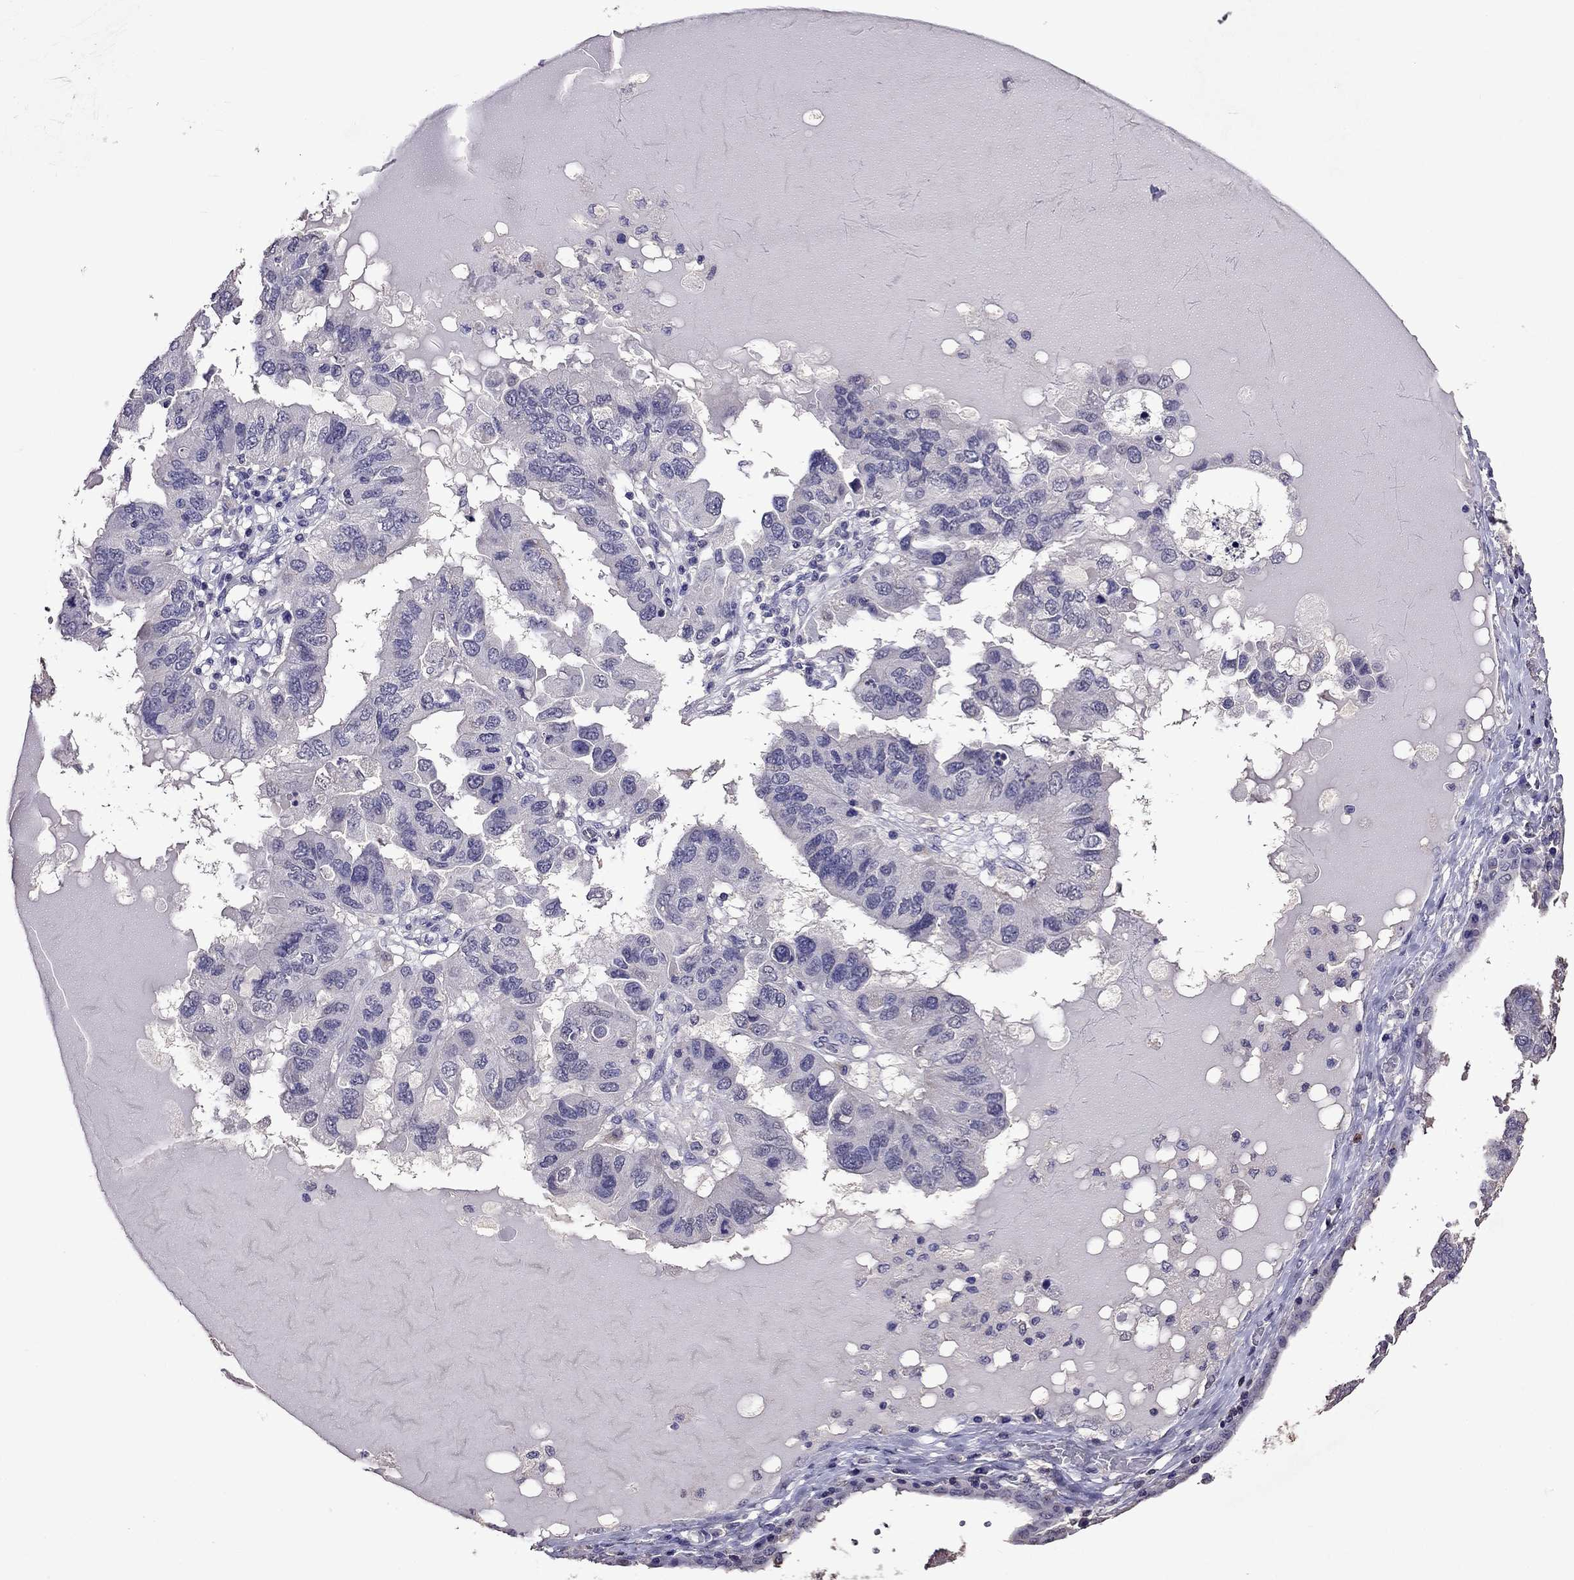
{"staining": {"intensity": "negative", "quantity": "none", "location": "none"}, "tissue": "ovarian cancer", "cell_type": "Tumor cells", "image_type": "cancer", "snomed": [{"axis": "morphology", "description": "Cystadenocarcinoma, serous, NOS"}, {"axis": "topography", "description": "Ovary"}], "caption": "DAB (3,3'-diaminobenzidine) immunohistochemical staining of ovarian serous cystadenocarcinoma demonstrates no significant positivity in tumor cells.", "gene": "NKX3-1", "patient": {"sex": "female", "age": 79}}